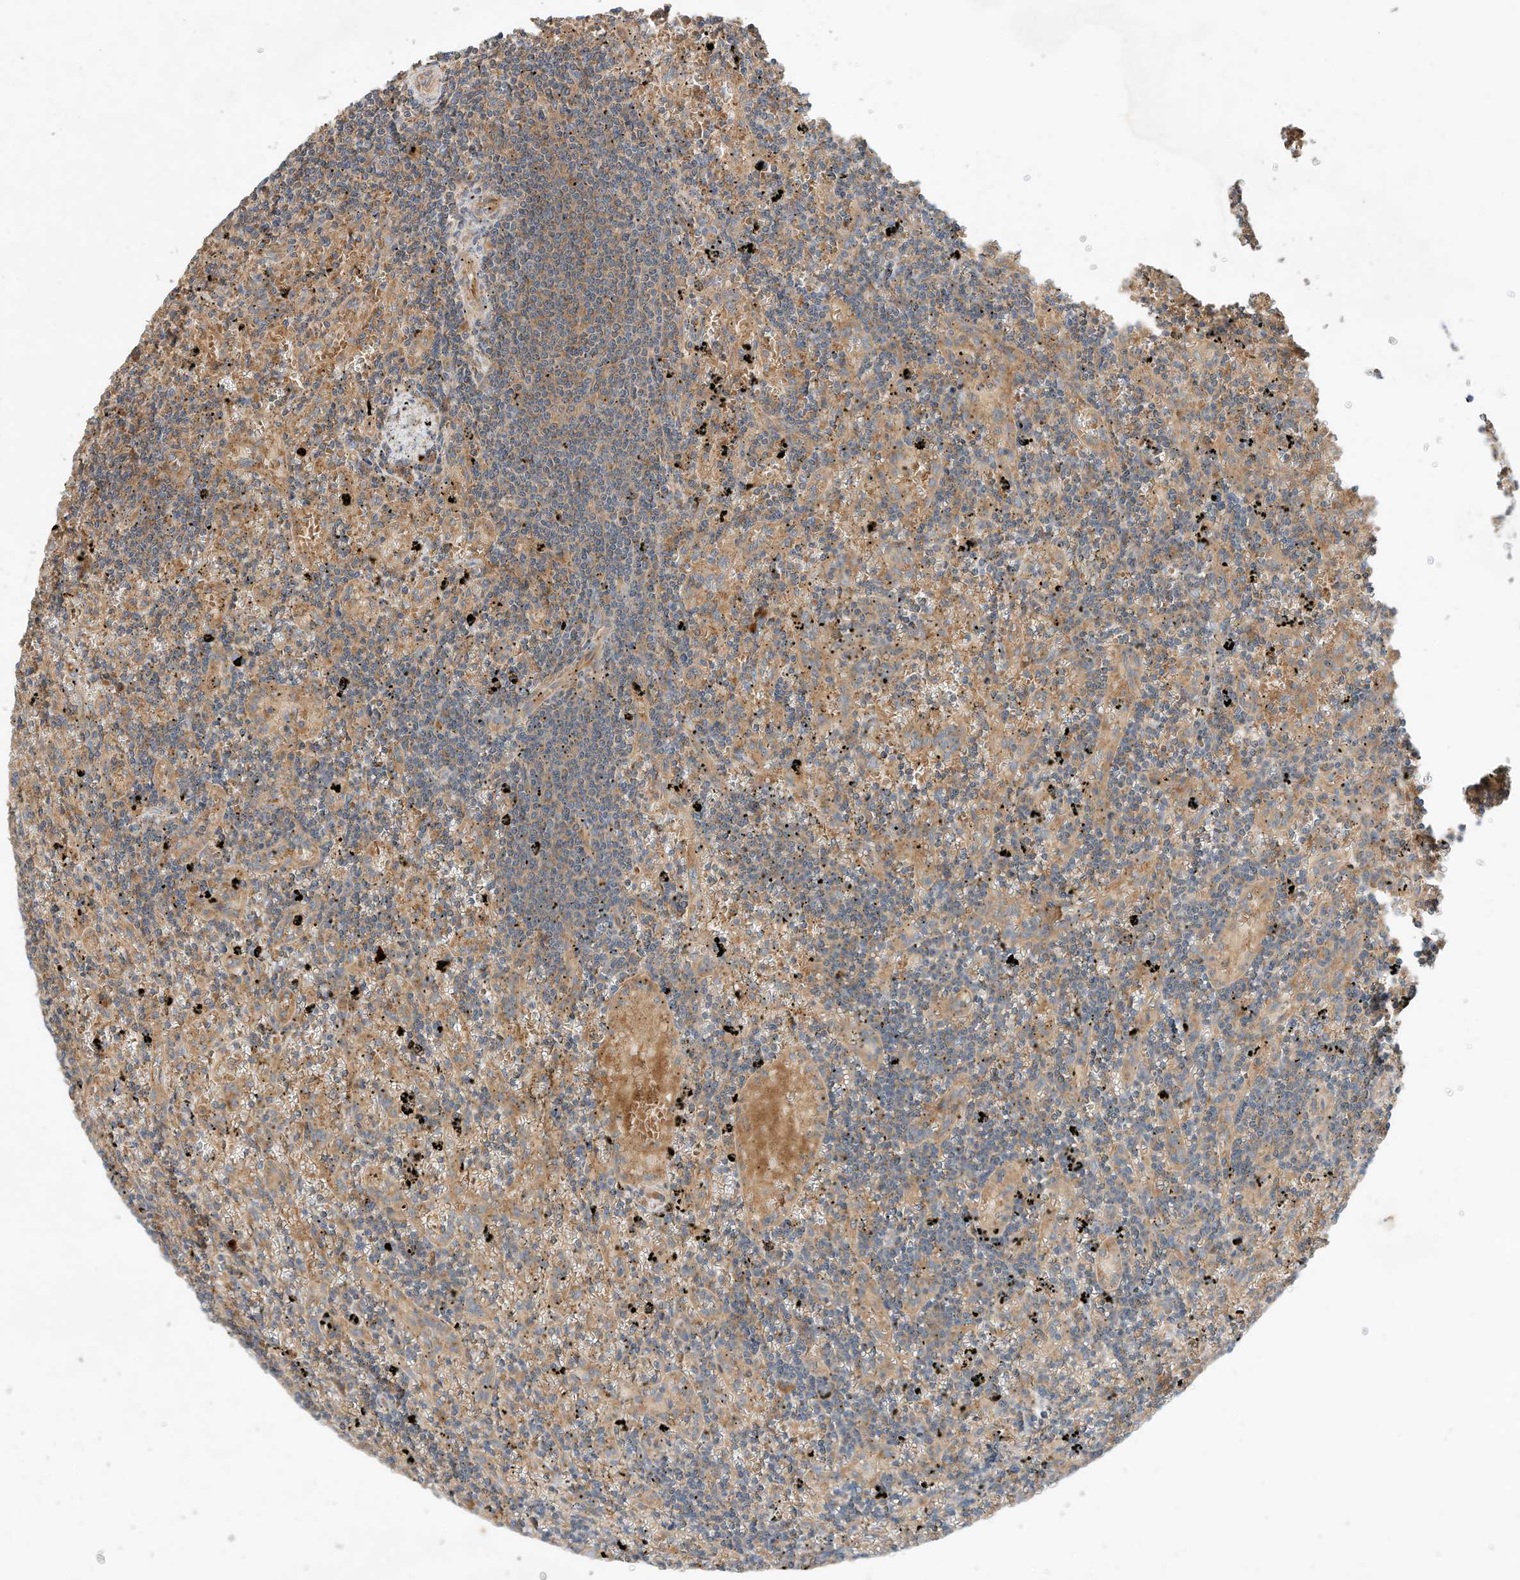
{"staining": {"intensity": "weak", "quantity": "<25%", "location": "cytoplasmic/membranous"}, "tissue": "lymphoma", "cell_type": "Tumor cells", "image_type": "cancer", "snomed": [{"axis": "morphology", "description": "Malignant lymphoma, non-Hodgkin's type, Low grade"}, {"axis": "topography", "description": "Spleen"}], "caption": "This image is of lymphoma stained with immunohistochemistry (IHC) to label a protein in brown with the nuclei are counter-stained blue. There is no staining in tumor cells.", "gene": "CPAMD8", "patient": {"sex": "male", "age": 76}}